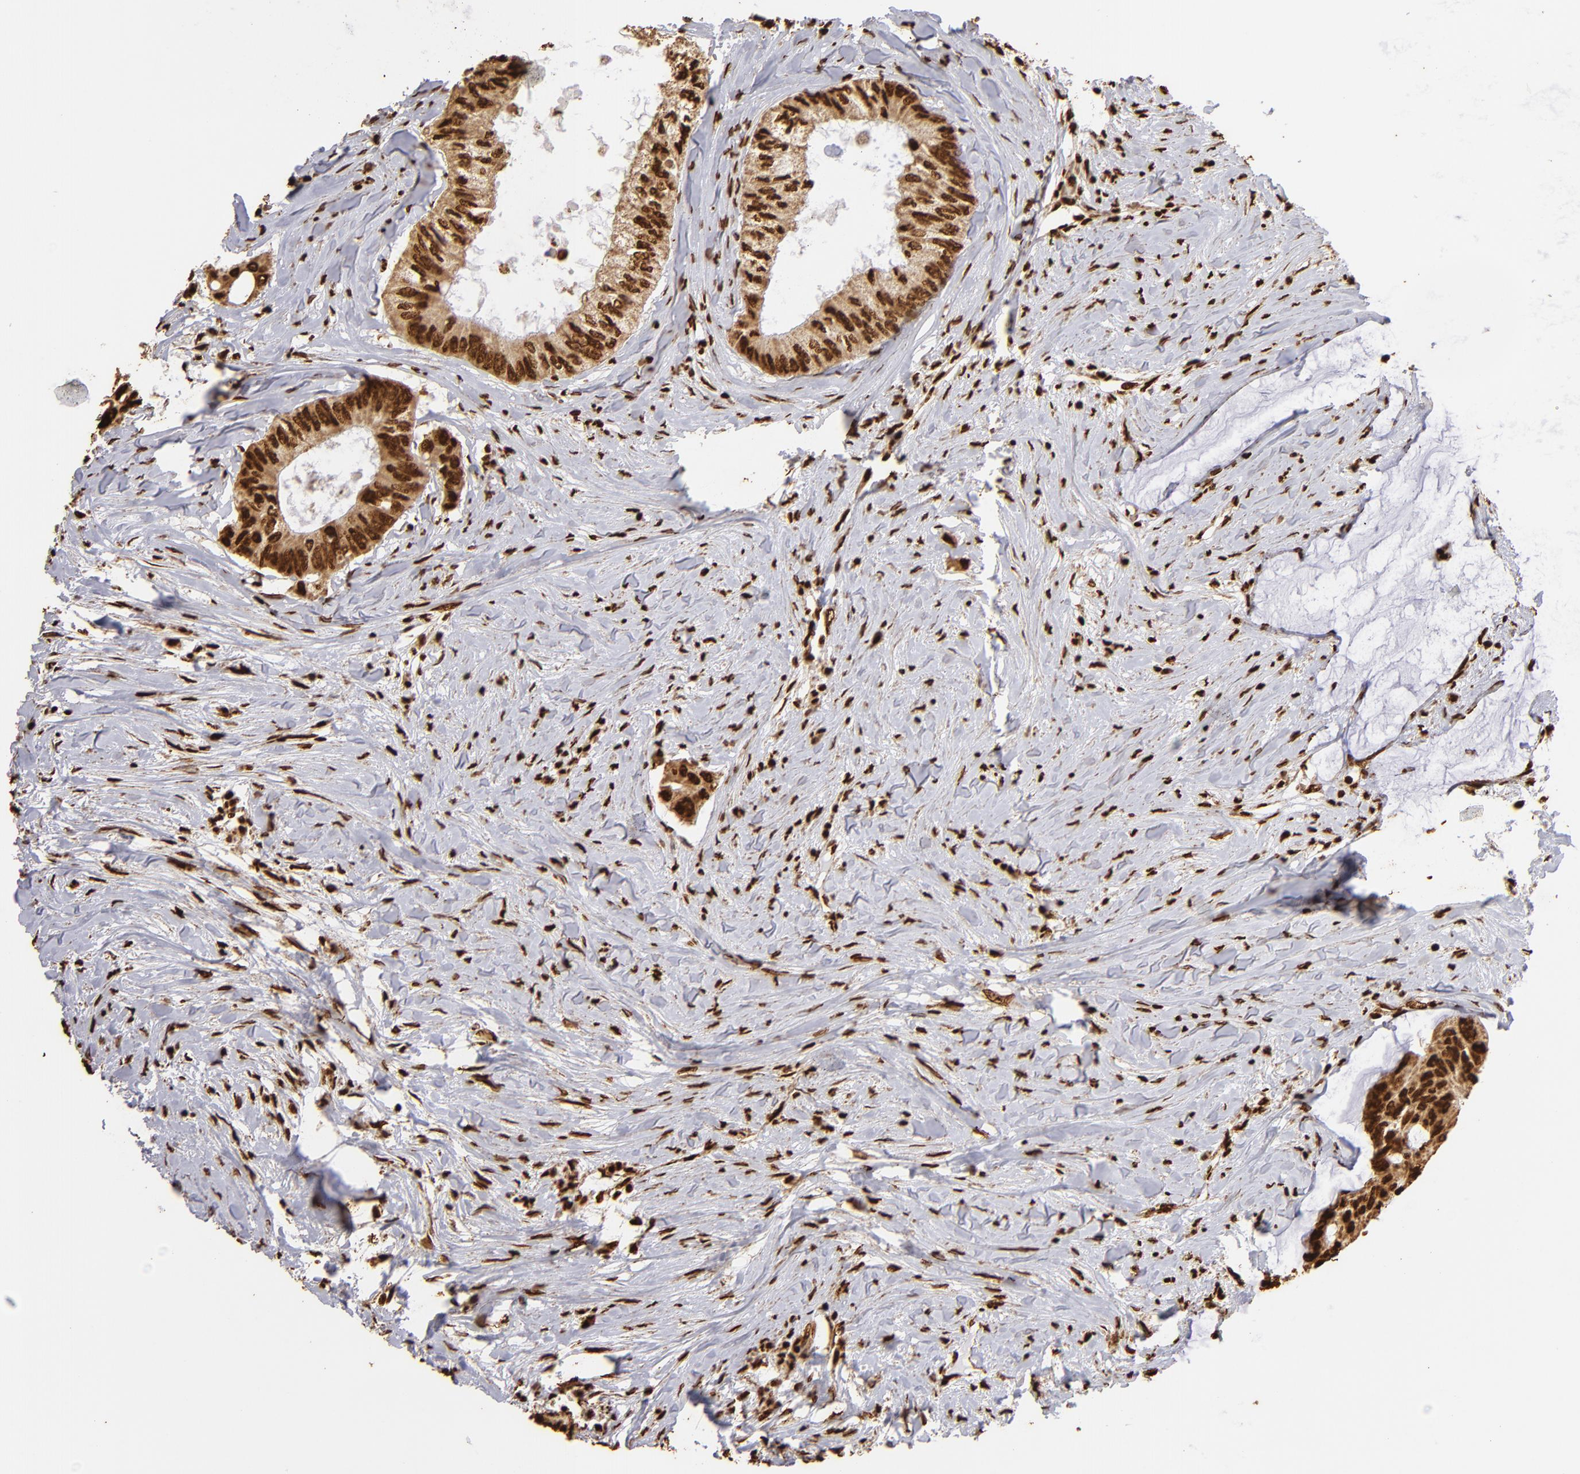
{"staining": {"intensity": "strong", "quantity": ">75%", "location": "nuclear"}, "tissue": "colorectal cancer", "cell_type": "Tumor cells", "image_type": "cancer", "snomed": [{"axis": "morphology", "description": "Adenocarcinoma, NOS"}, {"axis": "topography", "description": "Colon"}], "caption": "Protein expression analysis of human colorectal adenocarcinoma reveals strong nuclear expression in about >75% of tumor cells. Ihc stains the protein in brown and the nuclei are stained blue.", "gene": "ILF3", "patient": {"sex": "male", "age": 65}}